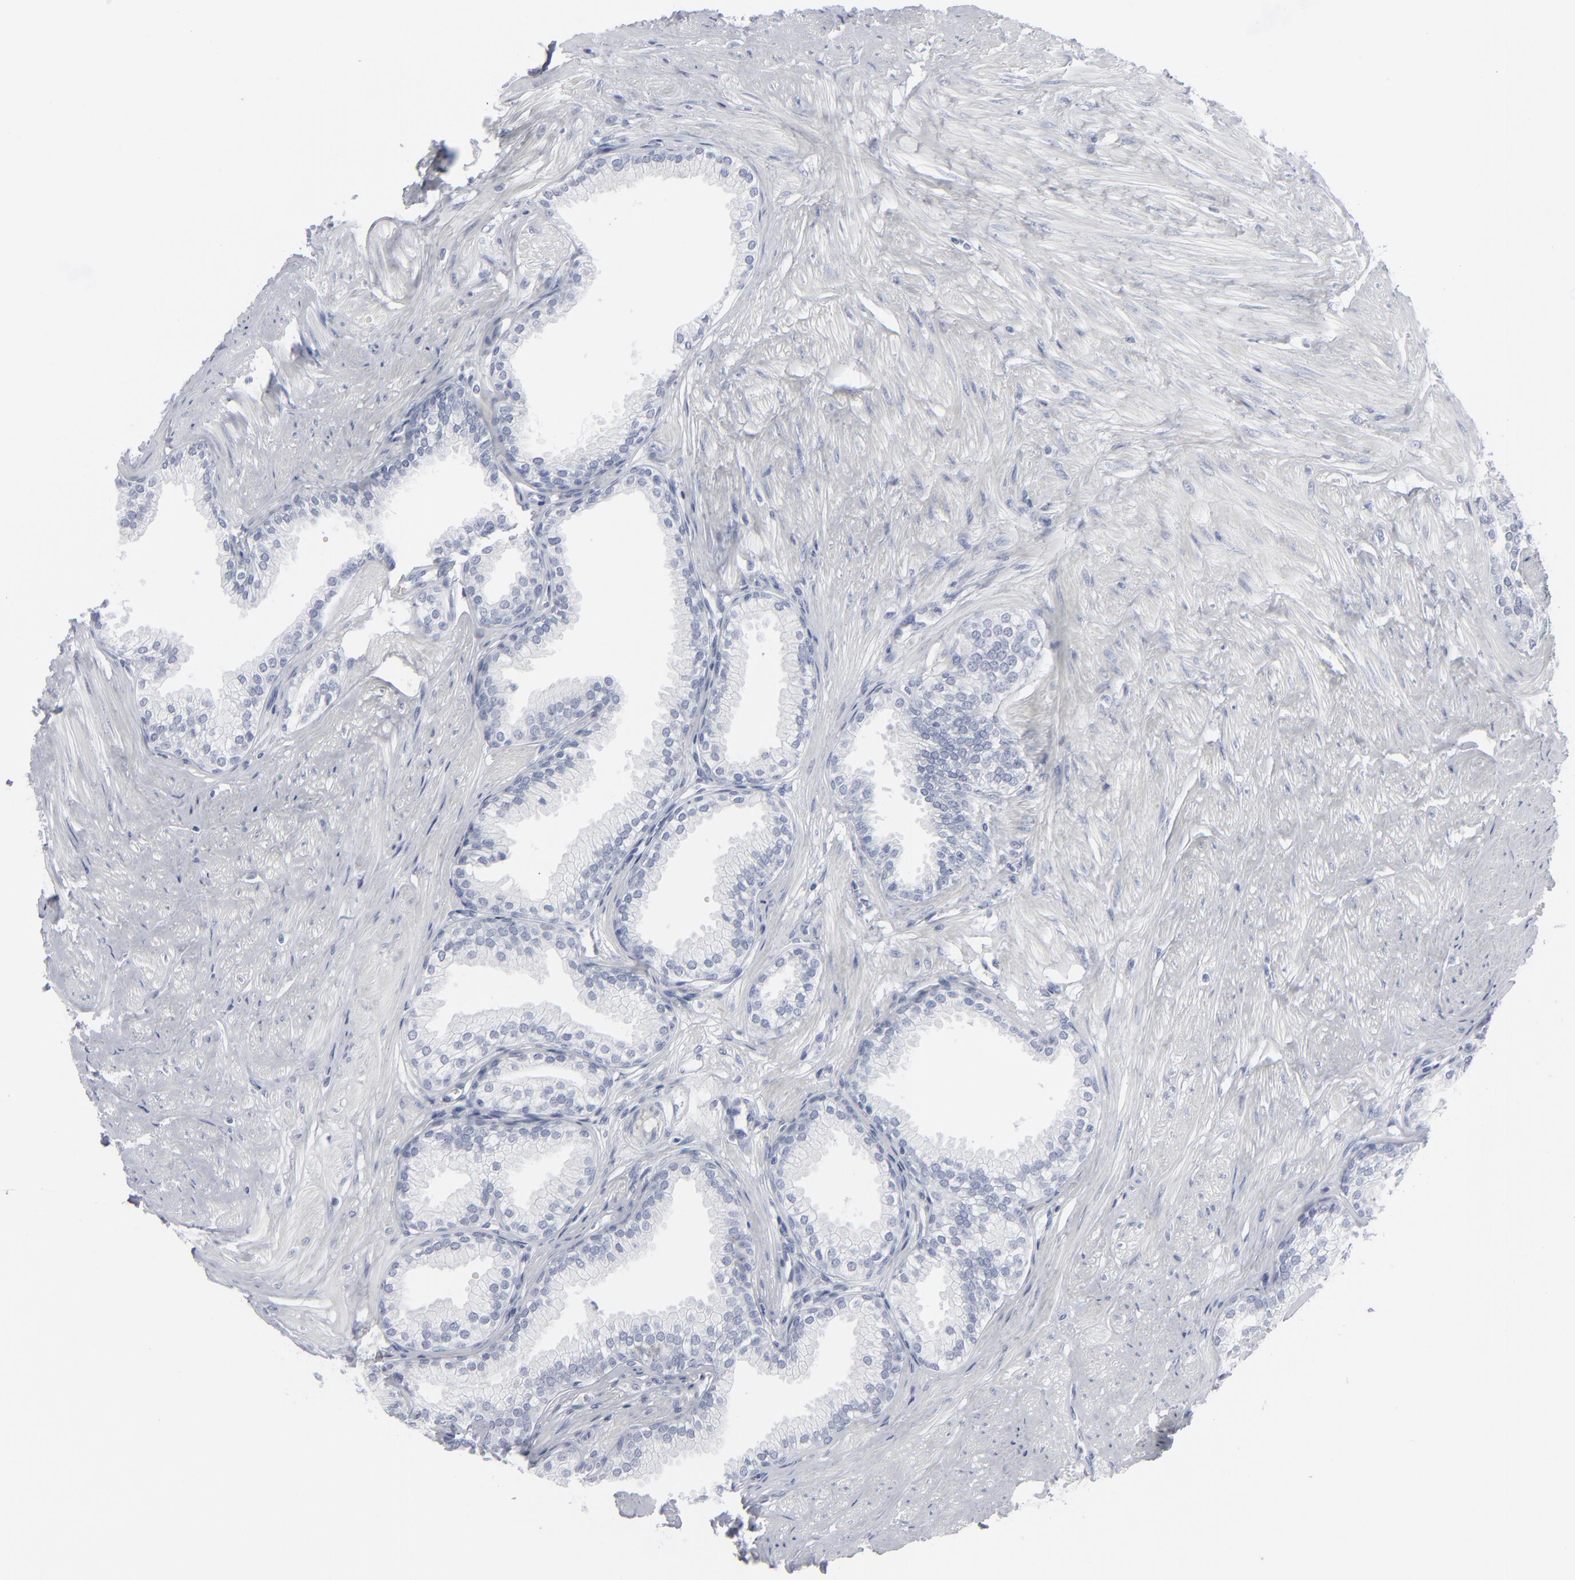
{"staining": {"intensity": "negative", "quantity": "none", "location": "none"}, "tissue": "prostate", "cell_type": "Glandular cells", "image_type": "normal", "snomed": [{"axis": "morphology", "description": "Normal tissue, NOS"}, {"axis": "topography", "description": "Prostate"}], "caption": "Protein analysis of benign prostate reveals no significant expression in glandular cells. (DAB IHC, high magnification).", "gene": "MSLN", "patient": {"sex": "male", "age": 64}}